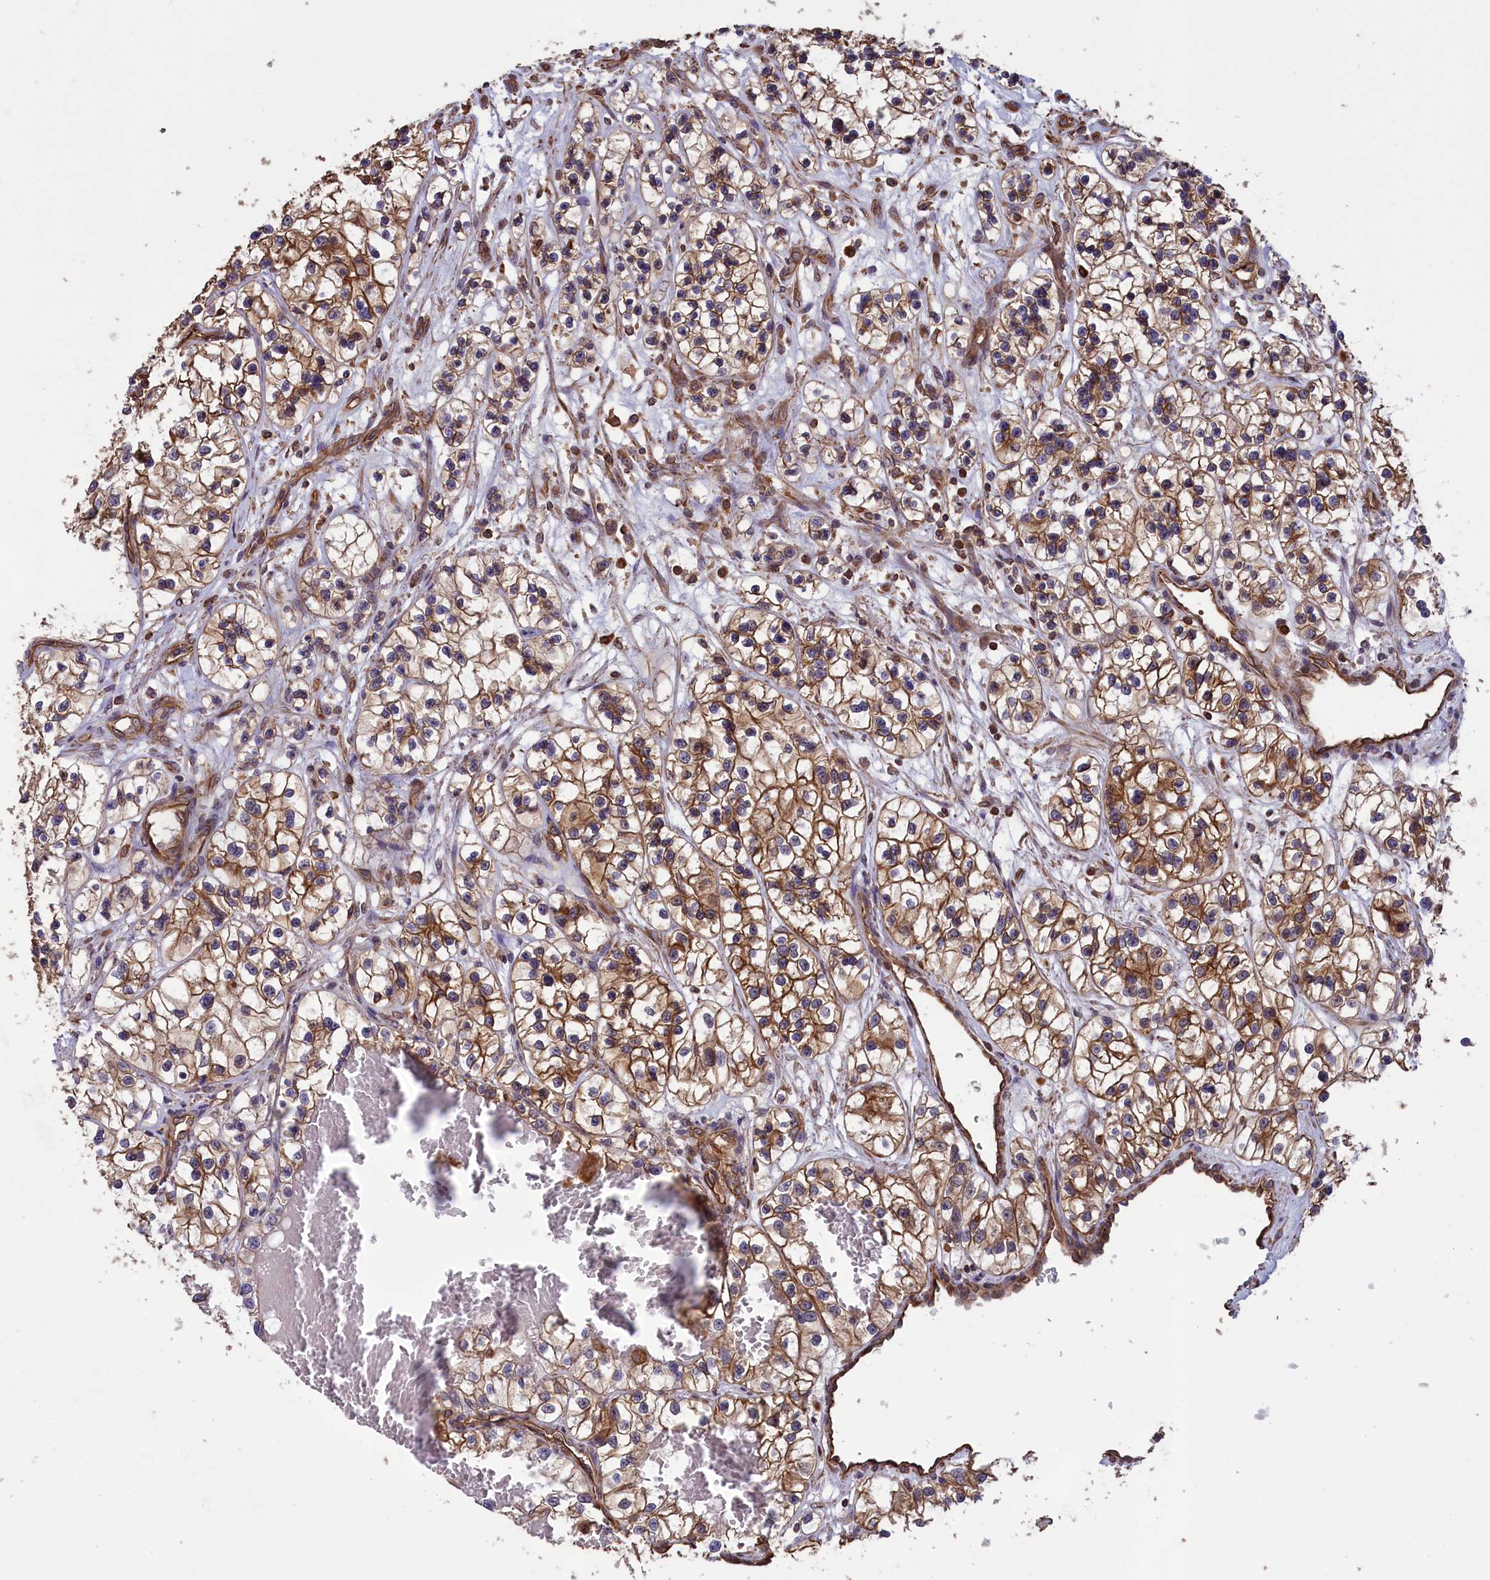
{"staining": {"intensity": "moderate", "quantity": ">75%", "location": "cytoplasmic/membranous"}, "tissue": "renal cancer", "cell_type": "Tumor cells", "image_type": "cancer", "snomed": [{"axis": "morphology", "description": "Adenocarcinoma, NOS"}, {"axis": "topography", "description": "Kidney"}], "caption": "DAB (3,3'-diaminobenzidine) immunohistochemical staining of renal cancer (adenocarcinoma) demonstrates moderate cytoplasmic/membranous protein expression in about >75% of tumor cells.", "gene": "DAPK3", "patient": {"sex": "female", "age": 57}}